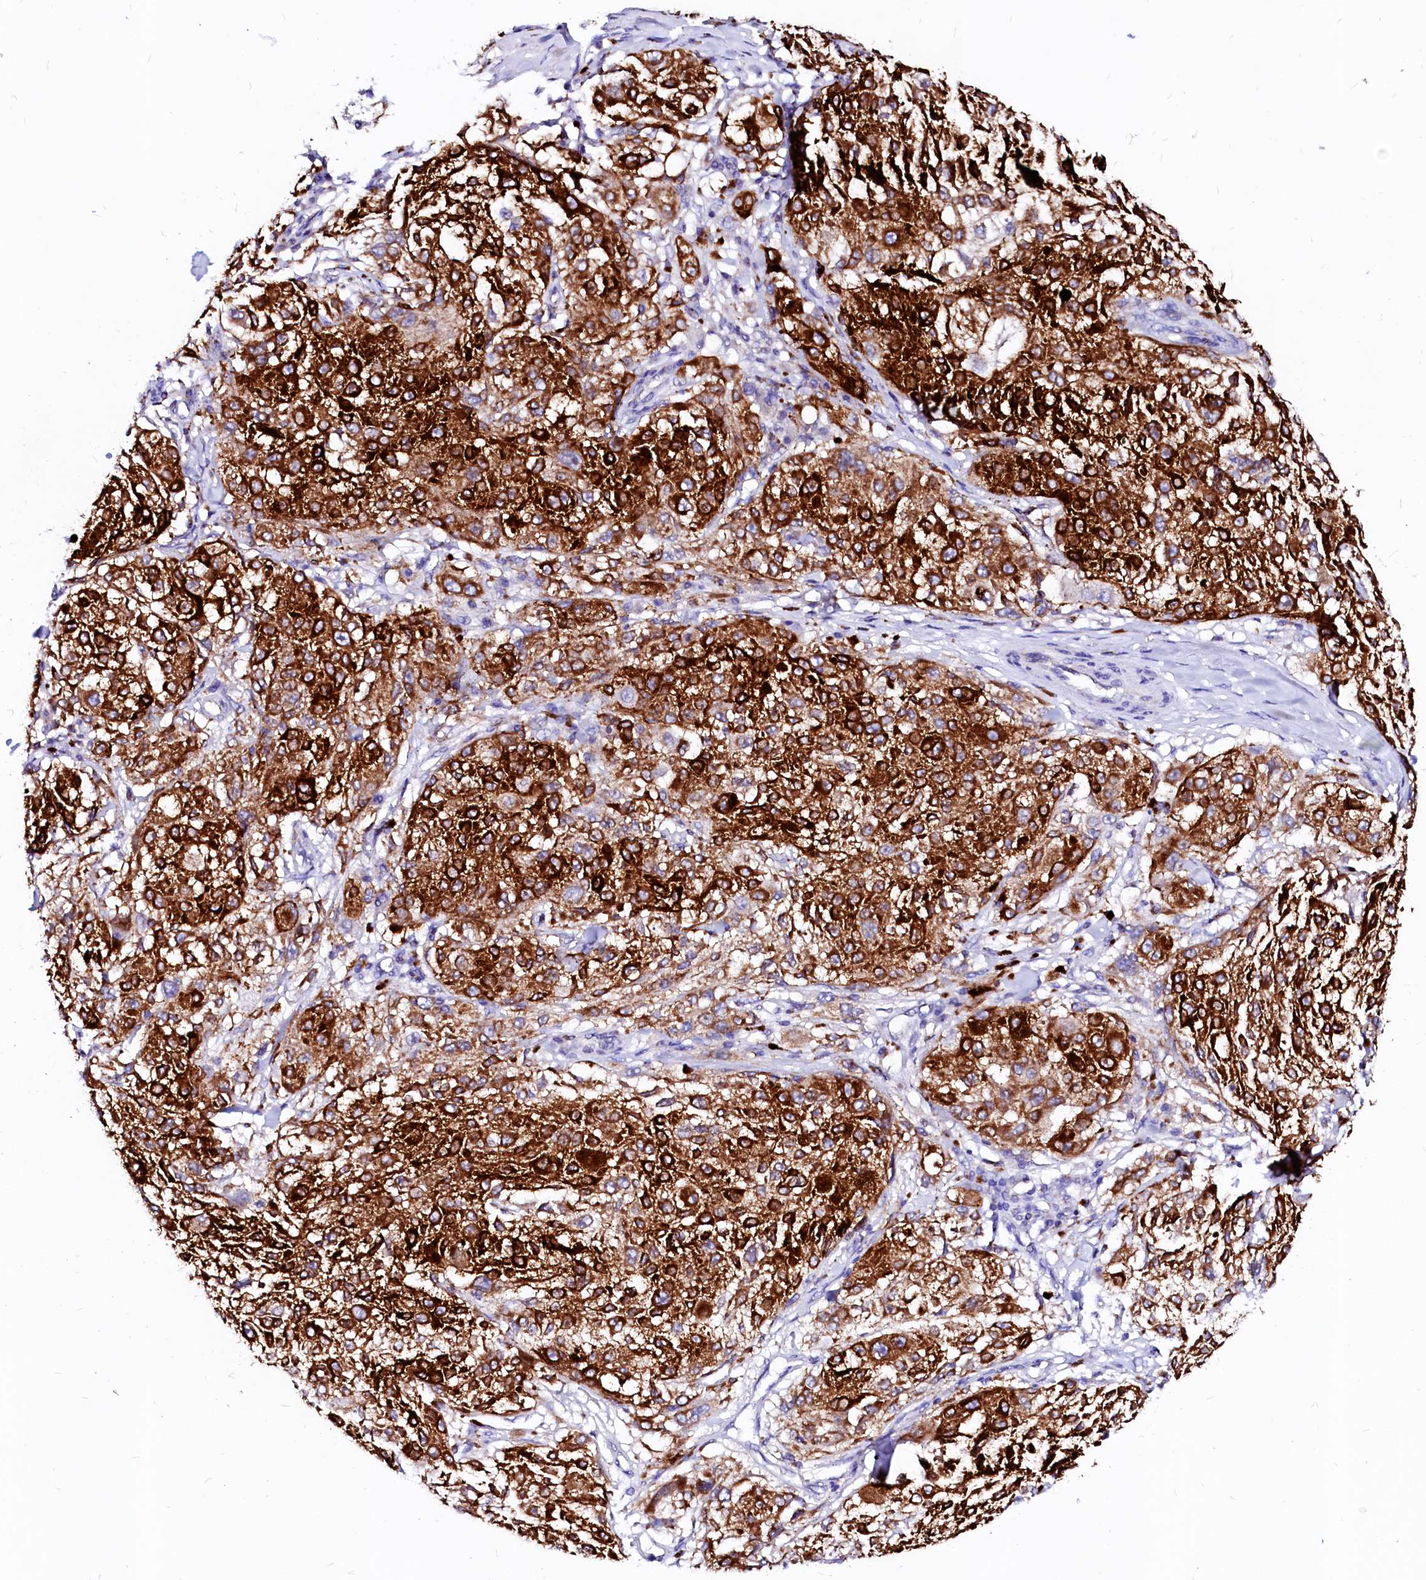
{"staining": {"intensity": "strong", "quantity": ">75%", "location": "cytoplasmic/membranous"}, "tissue": "melanoma", "cell_type": "Tumor cells", "image_type": "cancer", "snomed": [{"axis": "morphology", "description": "Necrosis, NOS"}, {"axis": "morphology", "description": "Malignant melanoma, NOS"}, {"axis": "topography", "description": "Skin"}], "caption": "Human melanoma stained for a protein (brown) shows strong cytoplasmic/membranous positive positivity in about >75% of tumor cells.", "gene": "RAB27A", "patient": {"sex": "female", "age": 87}}